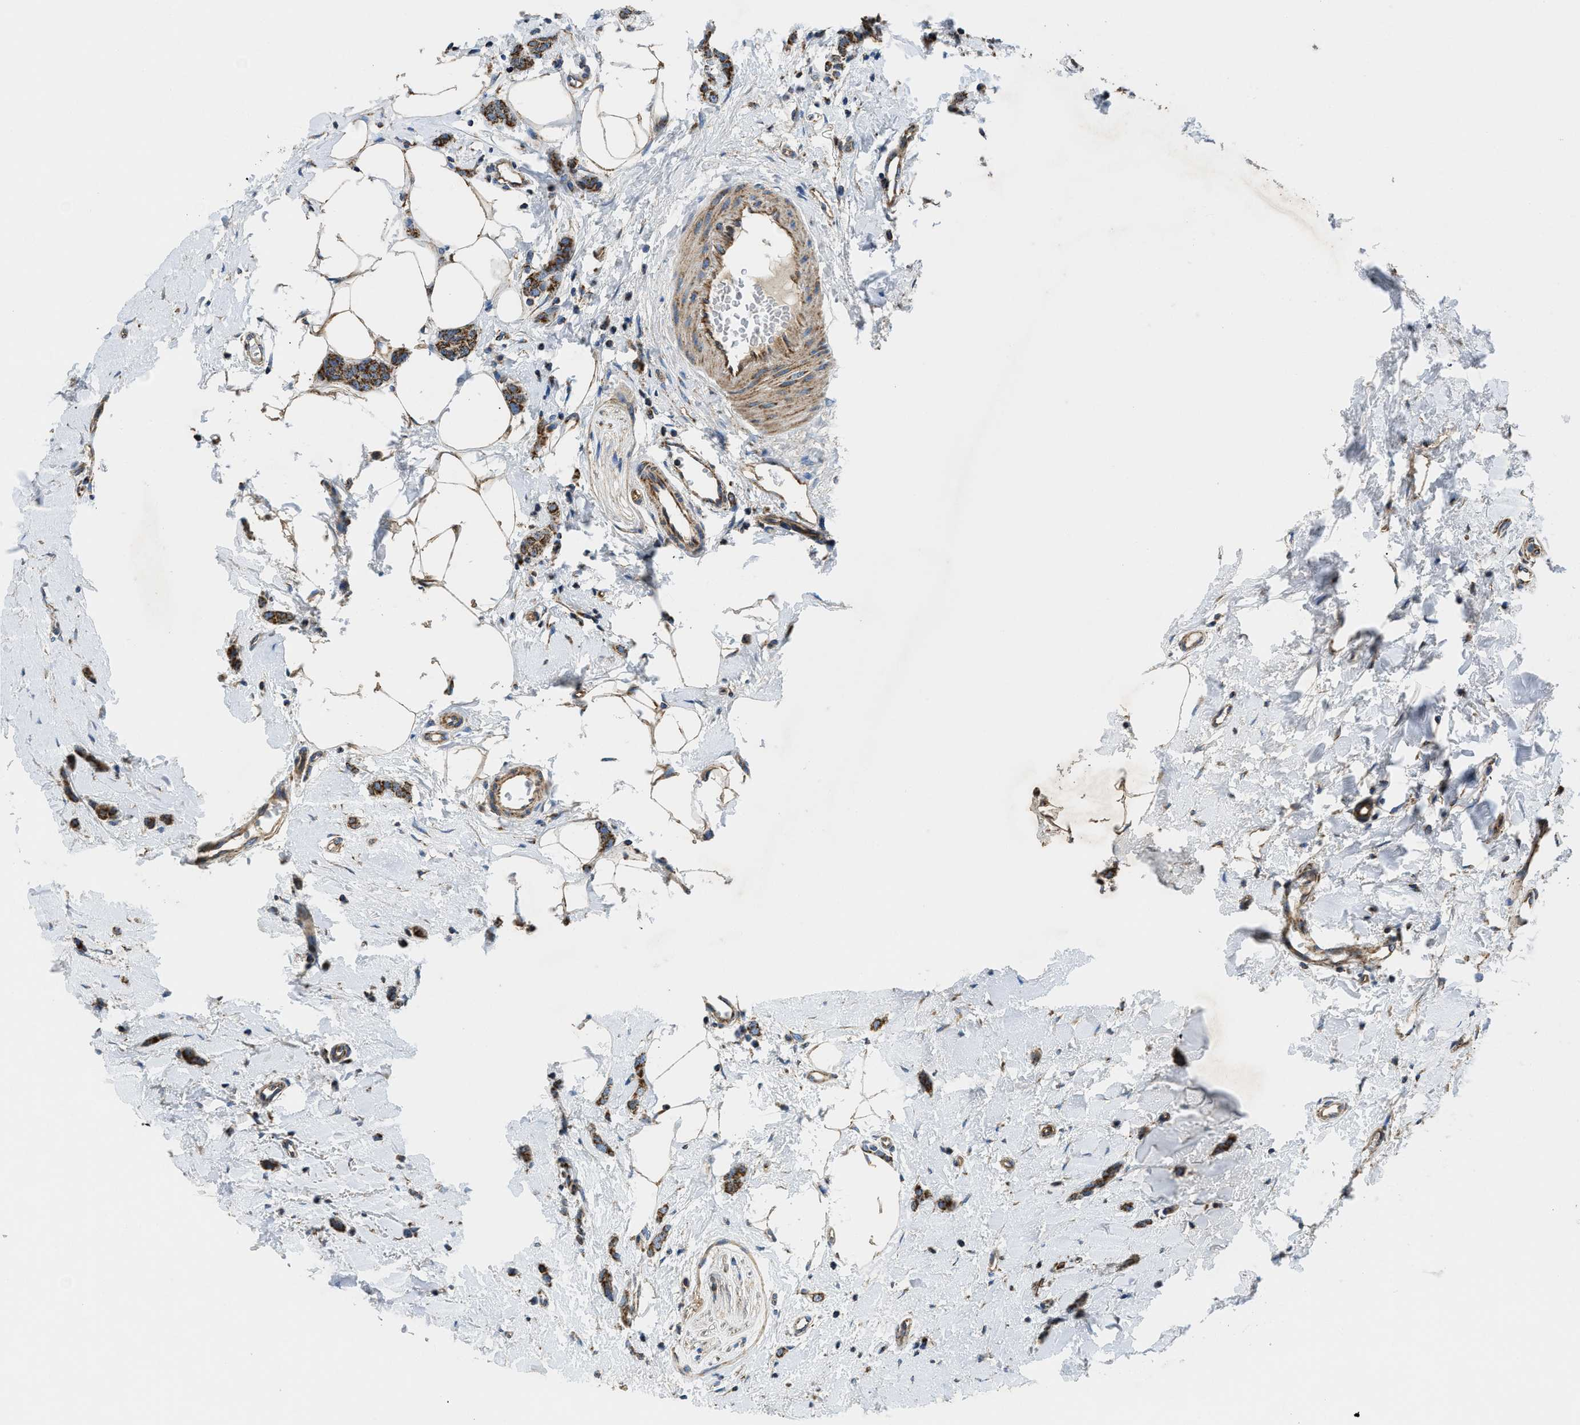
{"staining": {"intensity": "moderate", "quantity": ">75%", "location": "cytoplasmic/membranous"}, "tissue": "breast cancer", "cell_type": "Tumor cells", "image_type": "cancer", "snomed": [{"axis": "morphology", "description": "Lobular carcinoma"}, {"axis": "topography", "description": "Skin"}, {"axis": "topography", "description": "Breast"}], "caption": "A brown stain labels moderate cytoplasmic/membranous positivity of a protein in human breast lobular carcinoma tumor cells.", "gene": "STK33", "patient": {"sex": "female", "age": 46}}